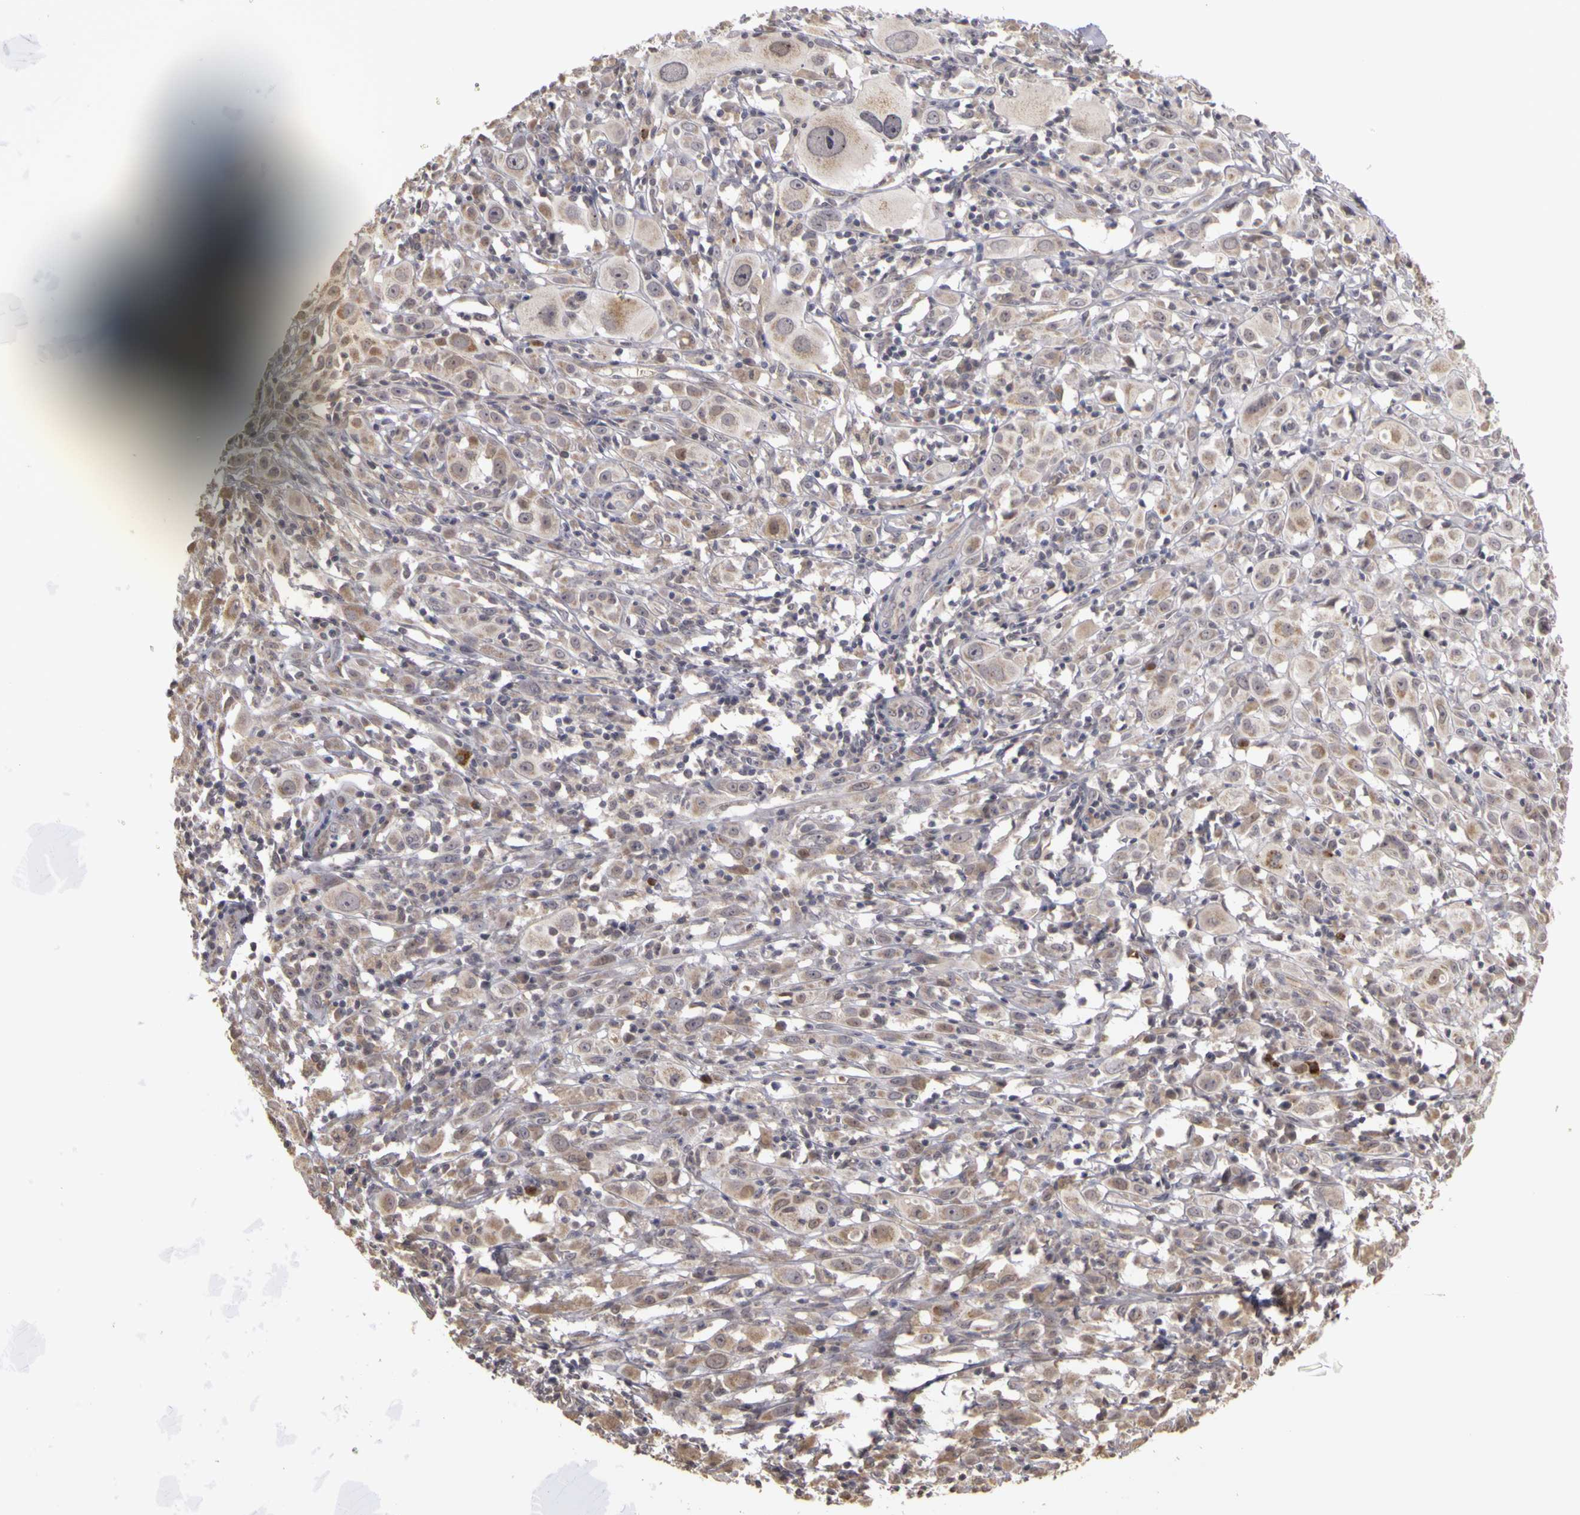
{"staining": {"intensity": "weak", "quantity": "25%-75%", "location": "cytoplasmic/membranous"}, "tissue": "melanoma", "cell_type": "Tumor cells", "image_type": "cancer", "snomed": [{"axis": "morphology", "description": "Malignant melanoma, NOS"}, {"axis": "topography", "description": "Skin"}], "caption": "Immunohistochemical staining of melanoma displays weak cytoplasmic/membranous protein positivity in approximately 25%-75% of tumor cells.", "gene": "FRMD7", "patient": {"sex": "female", "age": 52}}